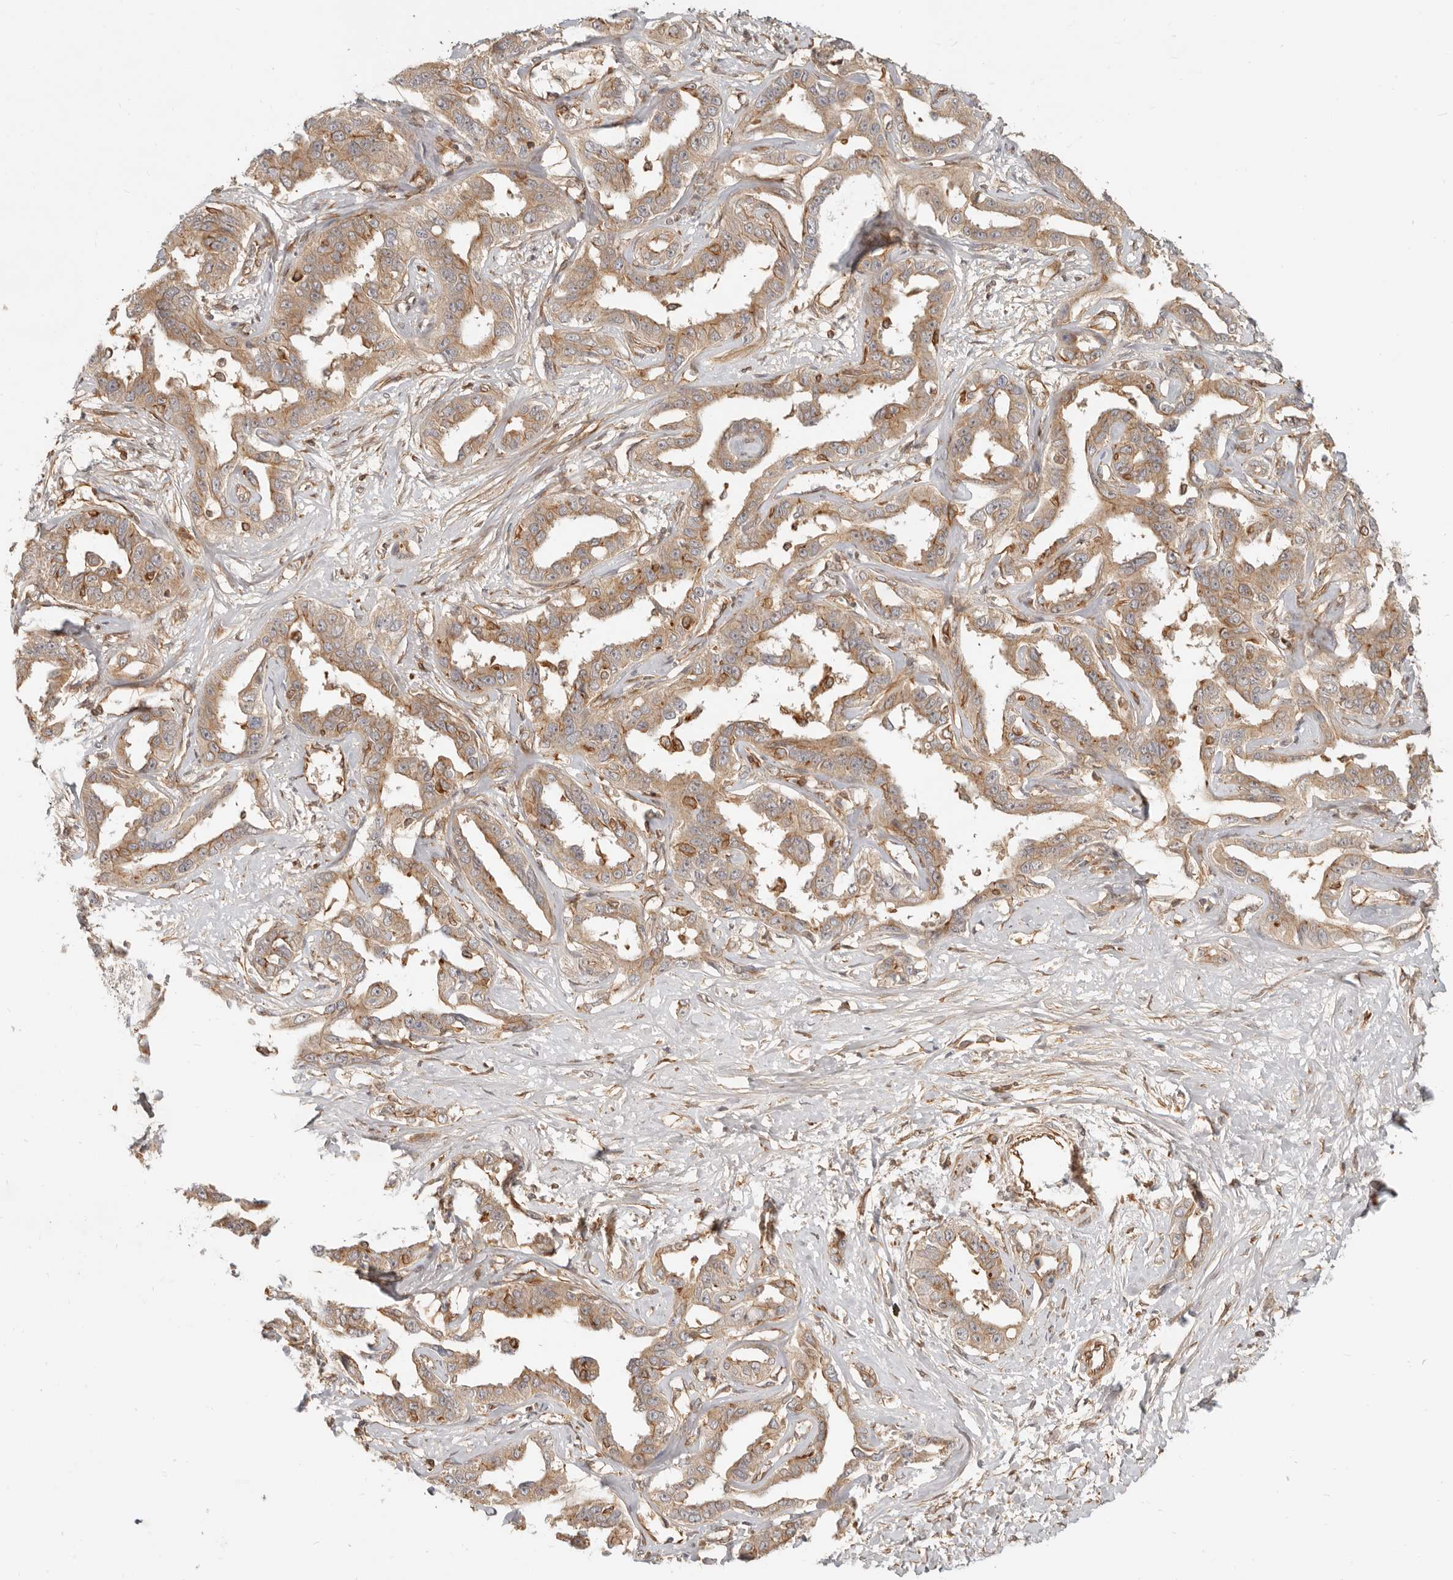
{"staining": {"intensity": "weak", "quantity": ">75%", "location": "cytoplasmic/membranous"}, "tissue": "liver cancer", "cell_type": "Tumor cells", "image_type": "cancer", "snomed": [{"axis": "morphology", "description": "Cholangiocarcinoma"}, {"axis": "topography", "description": "Liver"}], "caption": "Immunohistochemical staining of human liver cholangiocarcinoma demonstrates weak cytoplasmic/membranous protein staining in about >75% of tumor cells.", "gene": "UFSP1", "patient": {"sex": "male", "age": 59}}